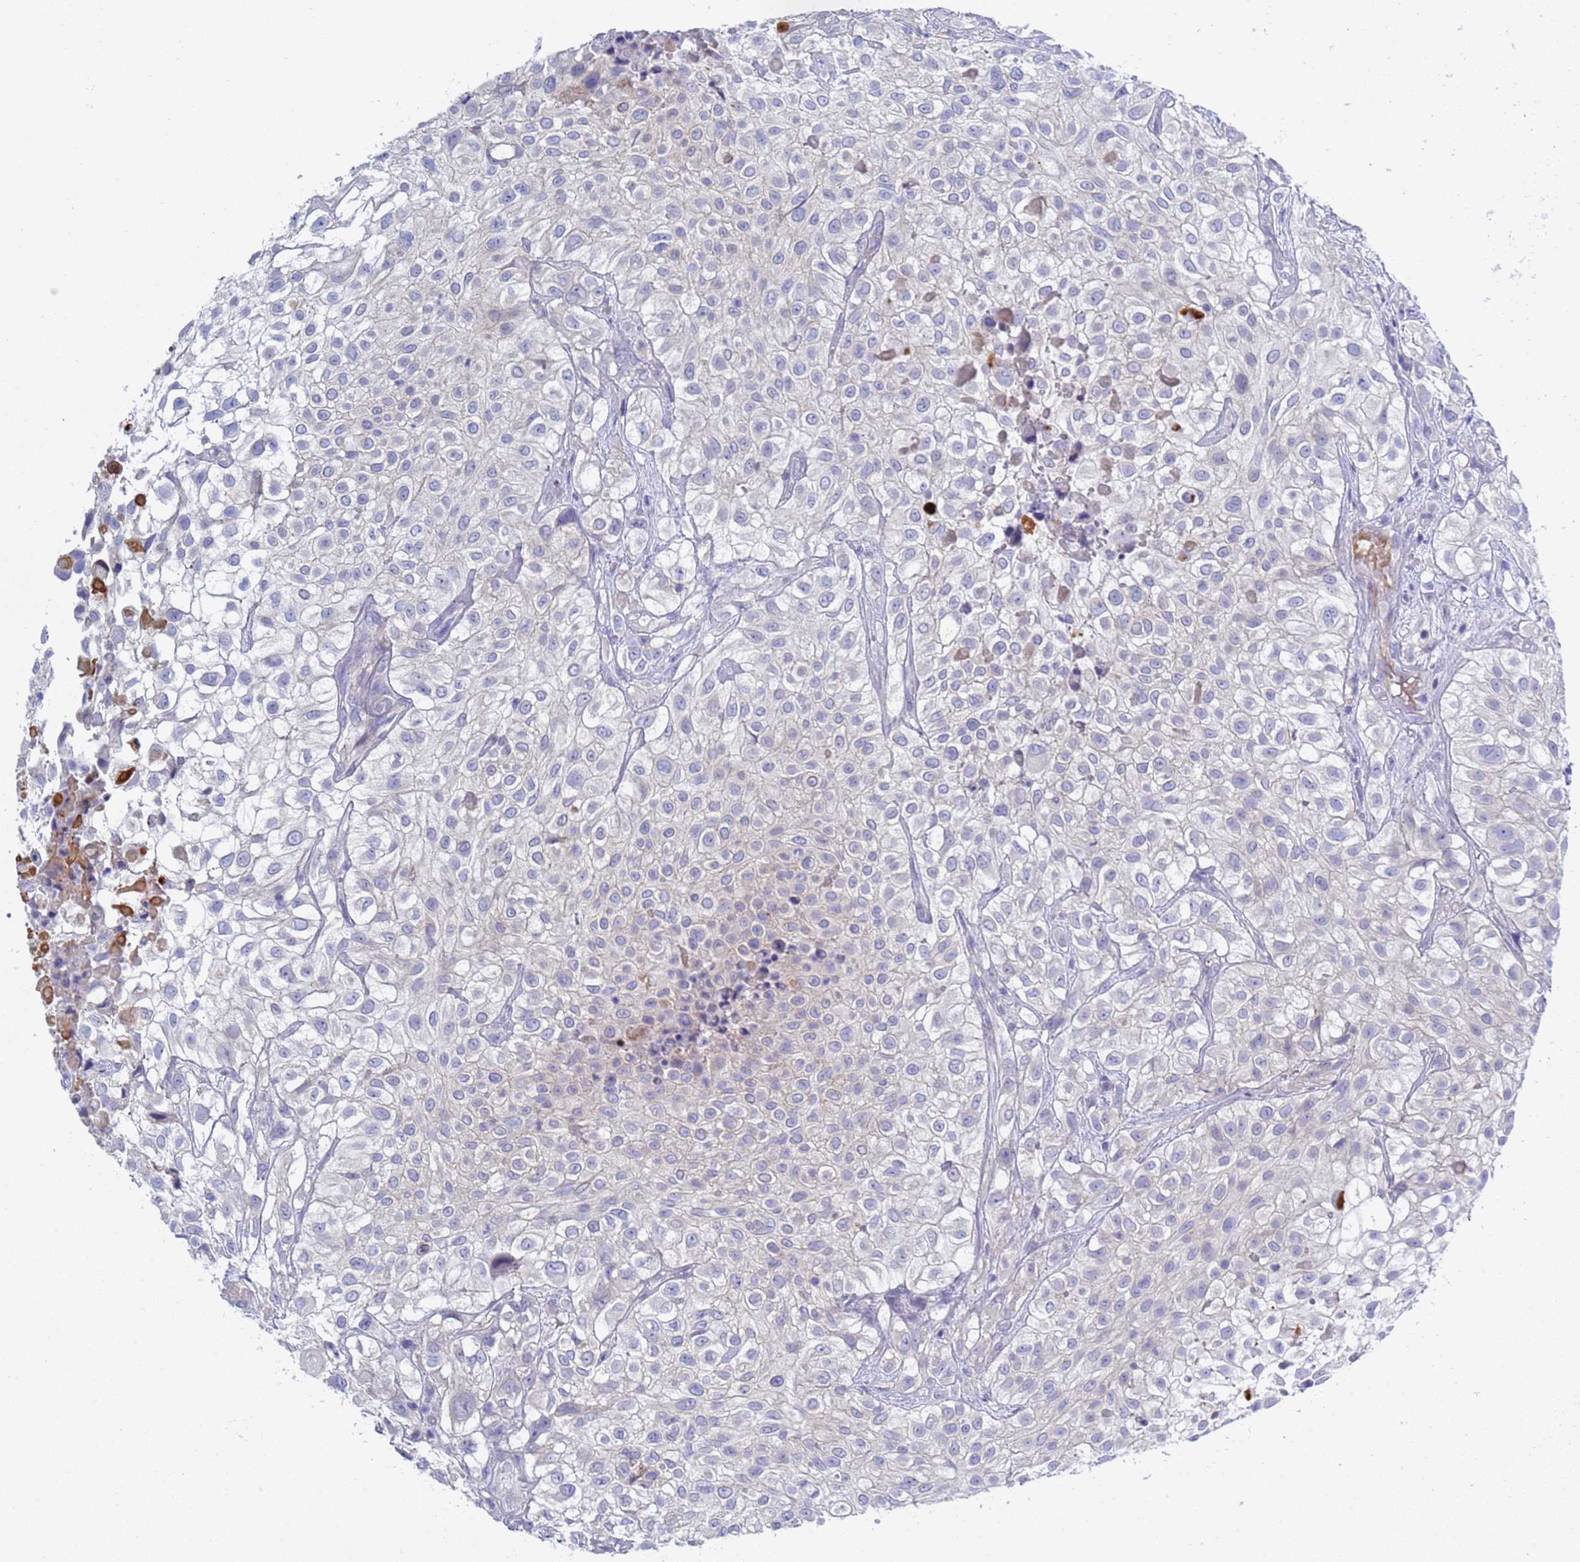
{"staining": {"intensity": "negative", "quantity": "none", "location": "none"}, "tissue": "urothelial cancer", "cell_type": "Tumor cells", "image_type": "cancer", "snomed": [{"axis": "morphology", "description": "Urothelial carcinoma, High grade"}, {"axis": "topography", "description": "Urinary bladder"}], "caption": "Immunohistochemistry micrograph of neoplastic tissue: urothelial cancer stained with DAB exhibits no significant protein staining in tumor cells. (Brightfield microscopy of DAB immunohistochemistry at high magnification).", "gene": "C4orf46", "patient": {"sex": "male", "age": 56}}